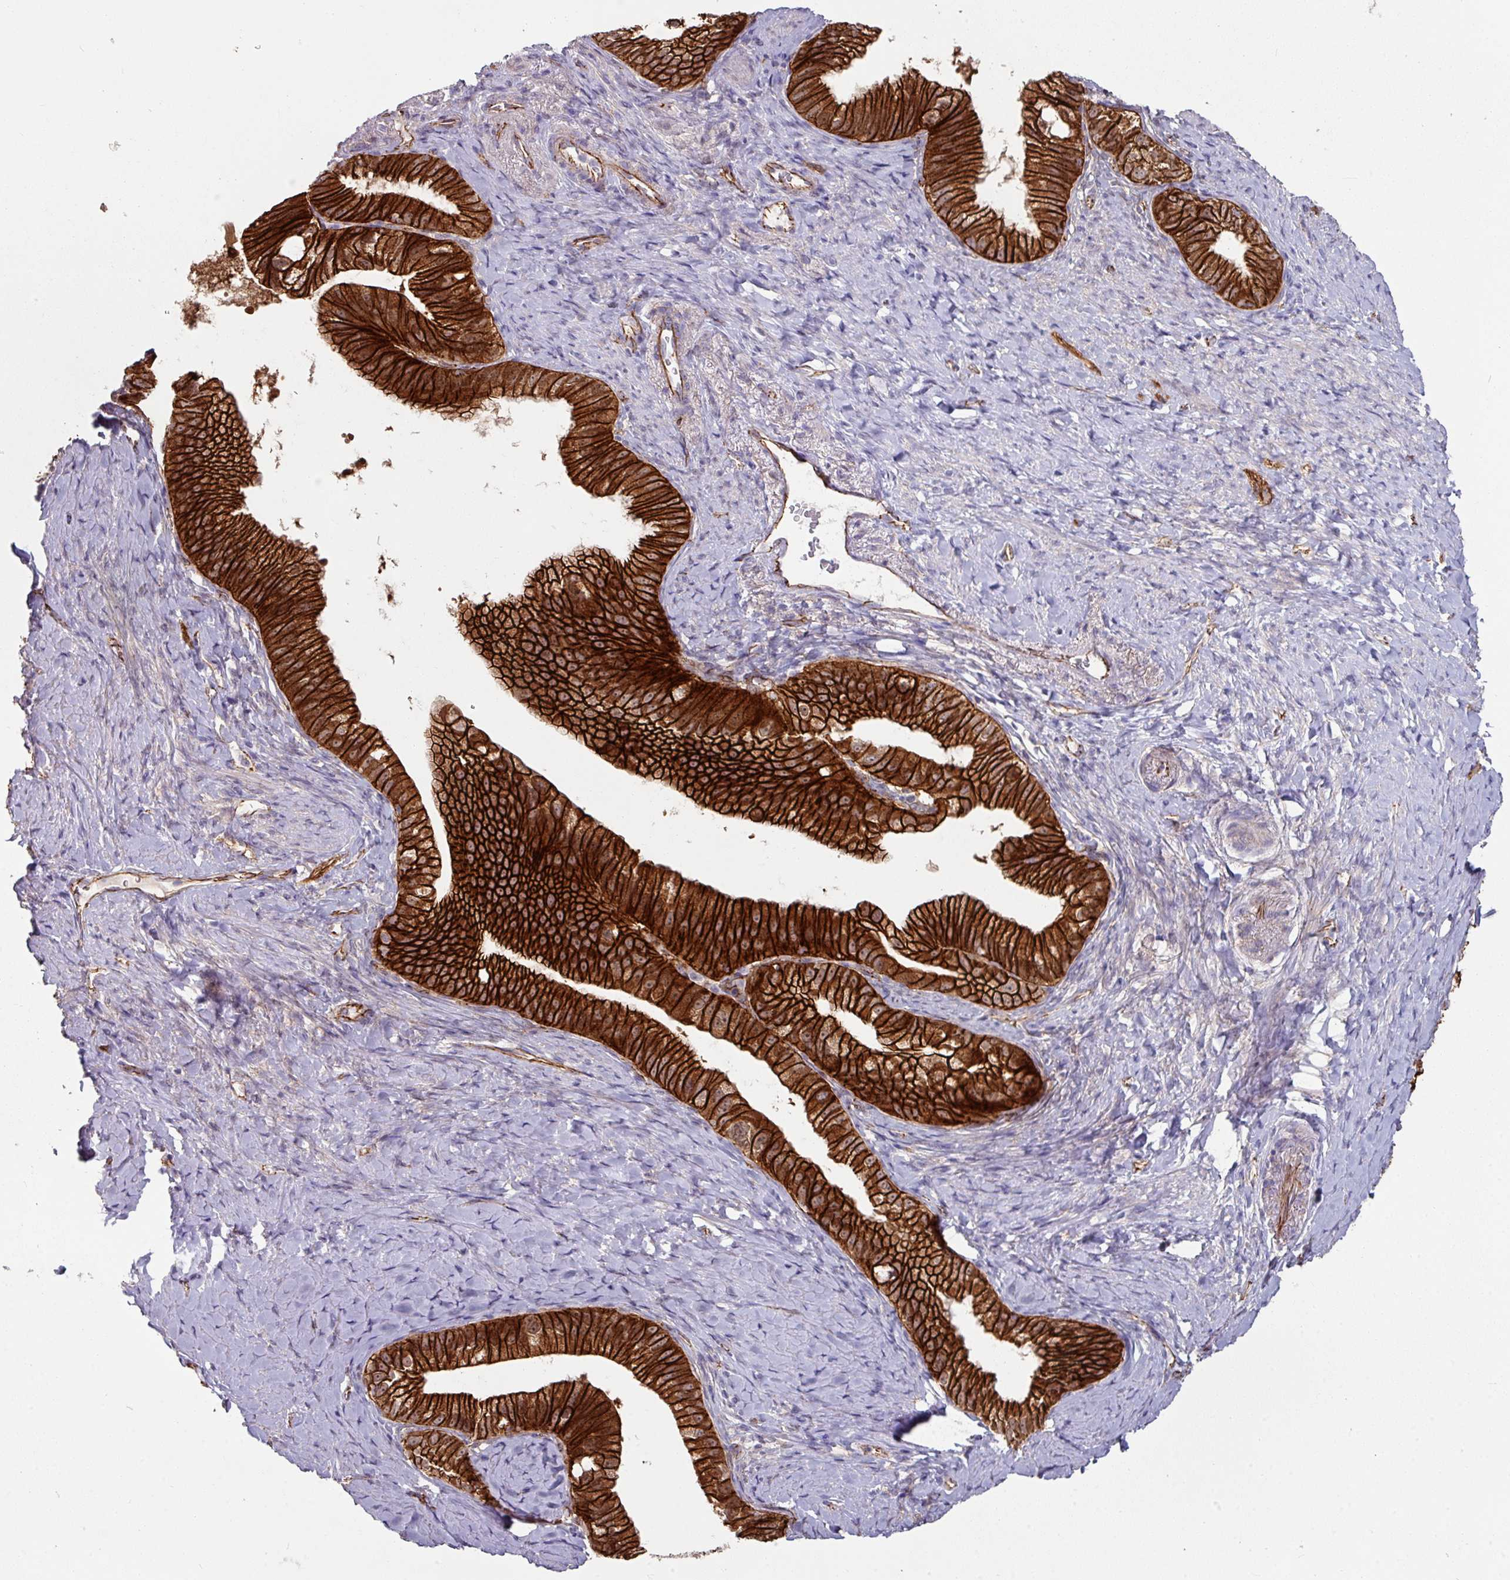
{"staining": {"intensity": "strong", "quantity": ">75%", "location": "cytoplasmic/membranous"}, "tissue": "pancreatic cancer", "cell_type": "Tumor cells", "image_type": "cancer", "snomed": [{"axis": "morphology", "description": "Adenocarcinoma, NOS"}, {"axis": "topography", "description": "Pancreas"}], "caption": "Protein expression analysis of adenocarcinoma (pancreatic) reveals strong cytoplasmic/membranous staining in about >75% of tumor cells. (Stains: DAB (3,3'-diaminobenzidine) in brown, nuclei in blue, Microscopy: brightfield microscopy at high magnification).", "gene": "JUP", "patient": {"sex": "male", "age": 70}}